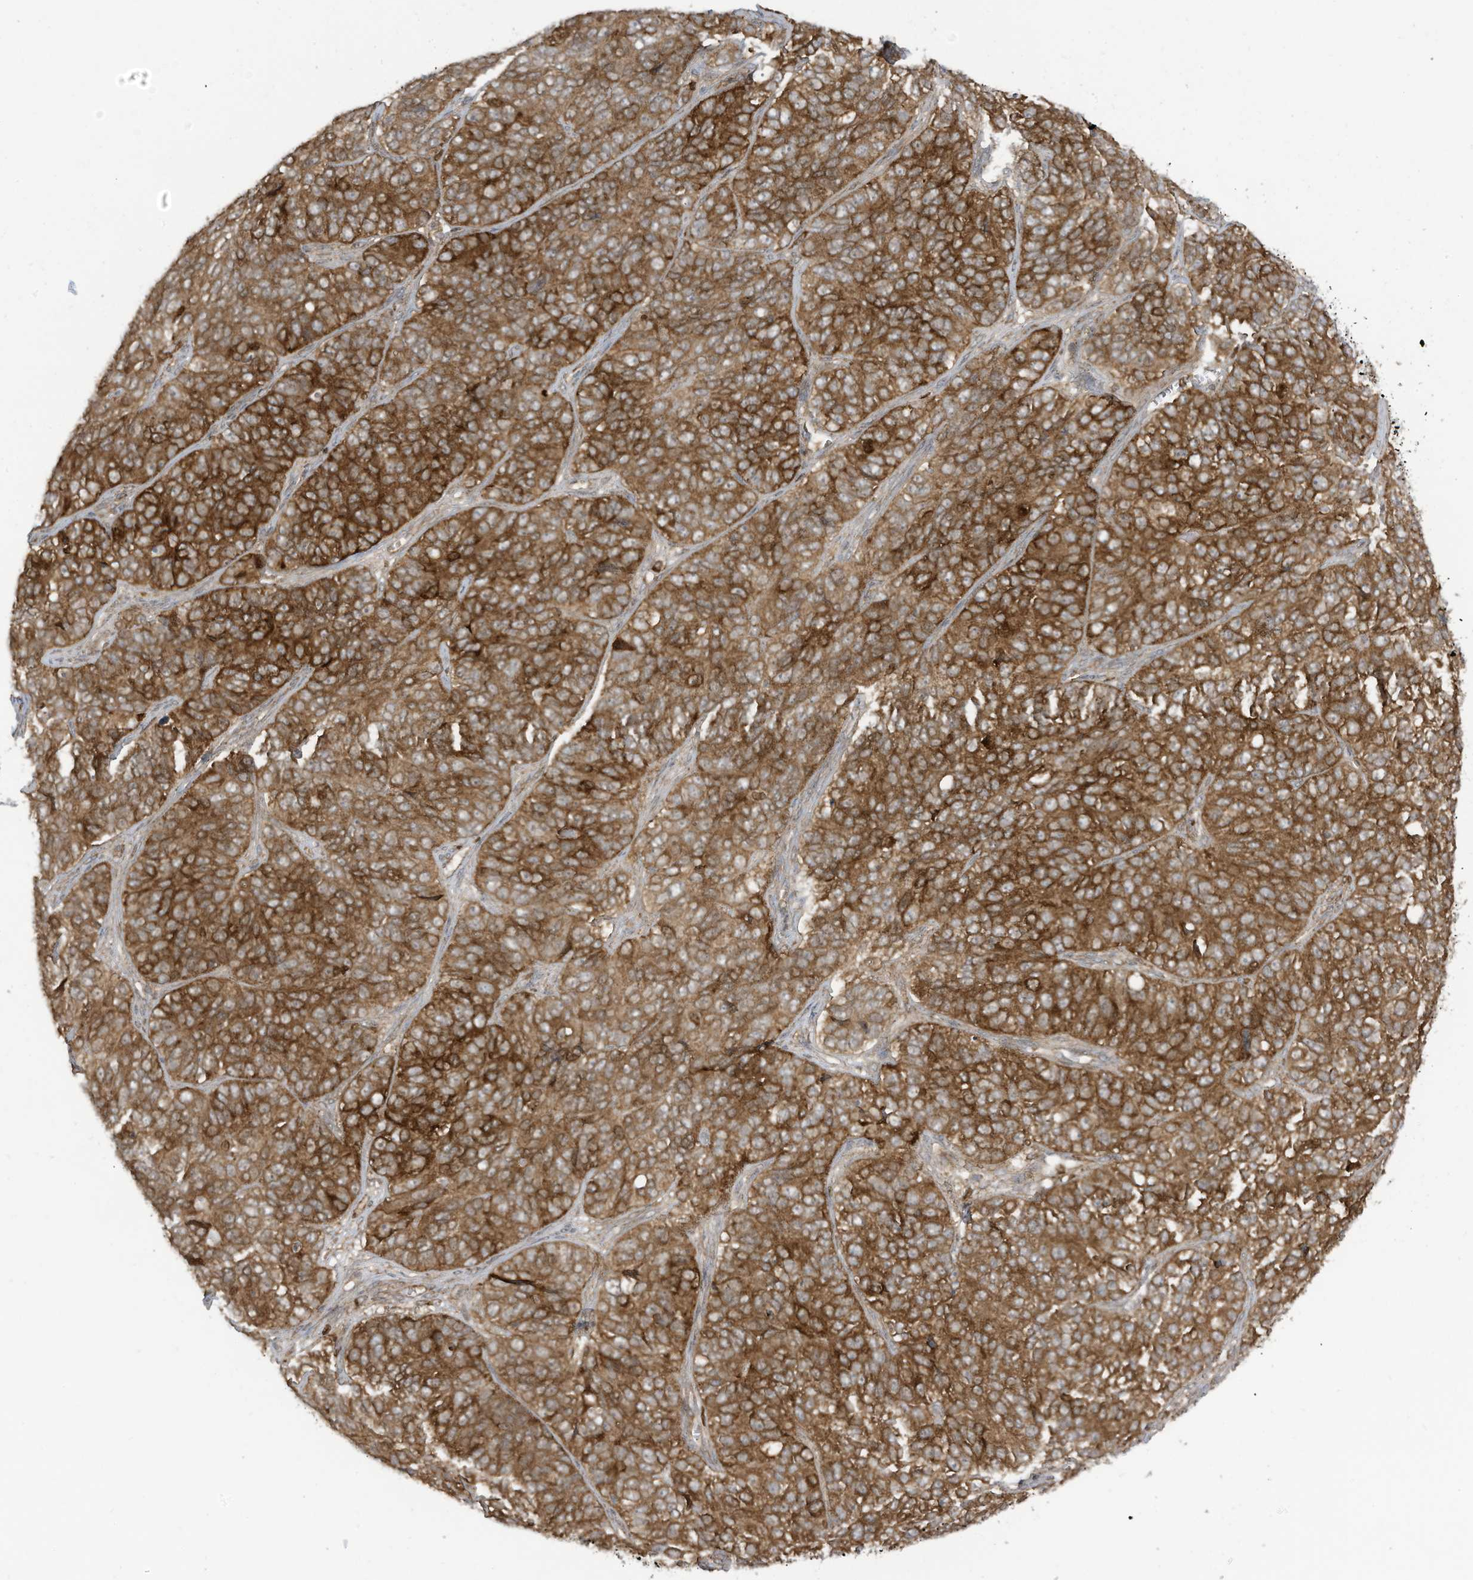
{"staining": {"intensity": "strong", "quantity": ">75%", "location": "cytoplasmic/membranous"}, "tissue": "ovarian cancer", "cell_type": "Tumor cells", "image_type": "cancer", "snomed": [{"axis": "morphology", "description": "Carcinoma, endometroid"}, {"axis": "topography", "description": "Ovary"}], "caption": "Ovarian cancer was stained to show a protein in brown. There is high levels of strong cytoplasmic/membranous positivity in approximately >75% of tumor cells.", "gene": "REPS1", "patient": {"sex": "female", "age": 51}}